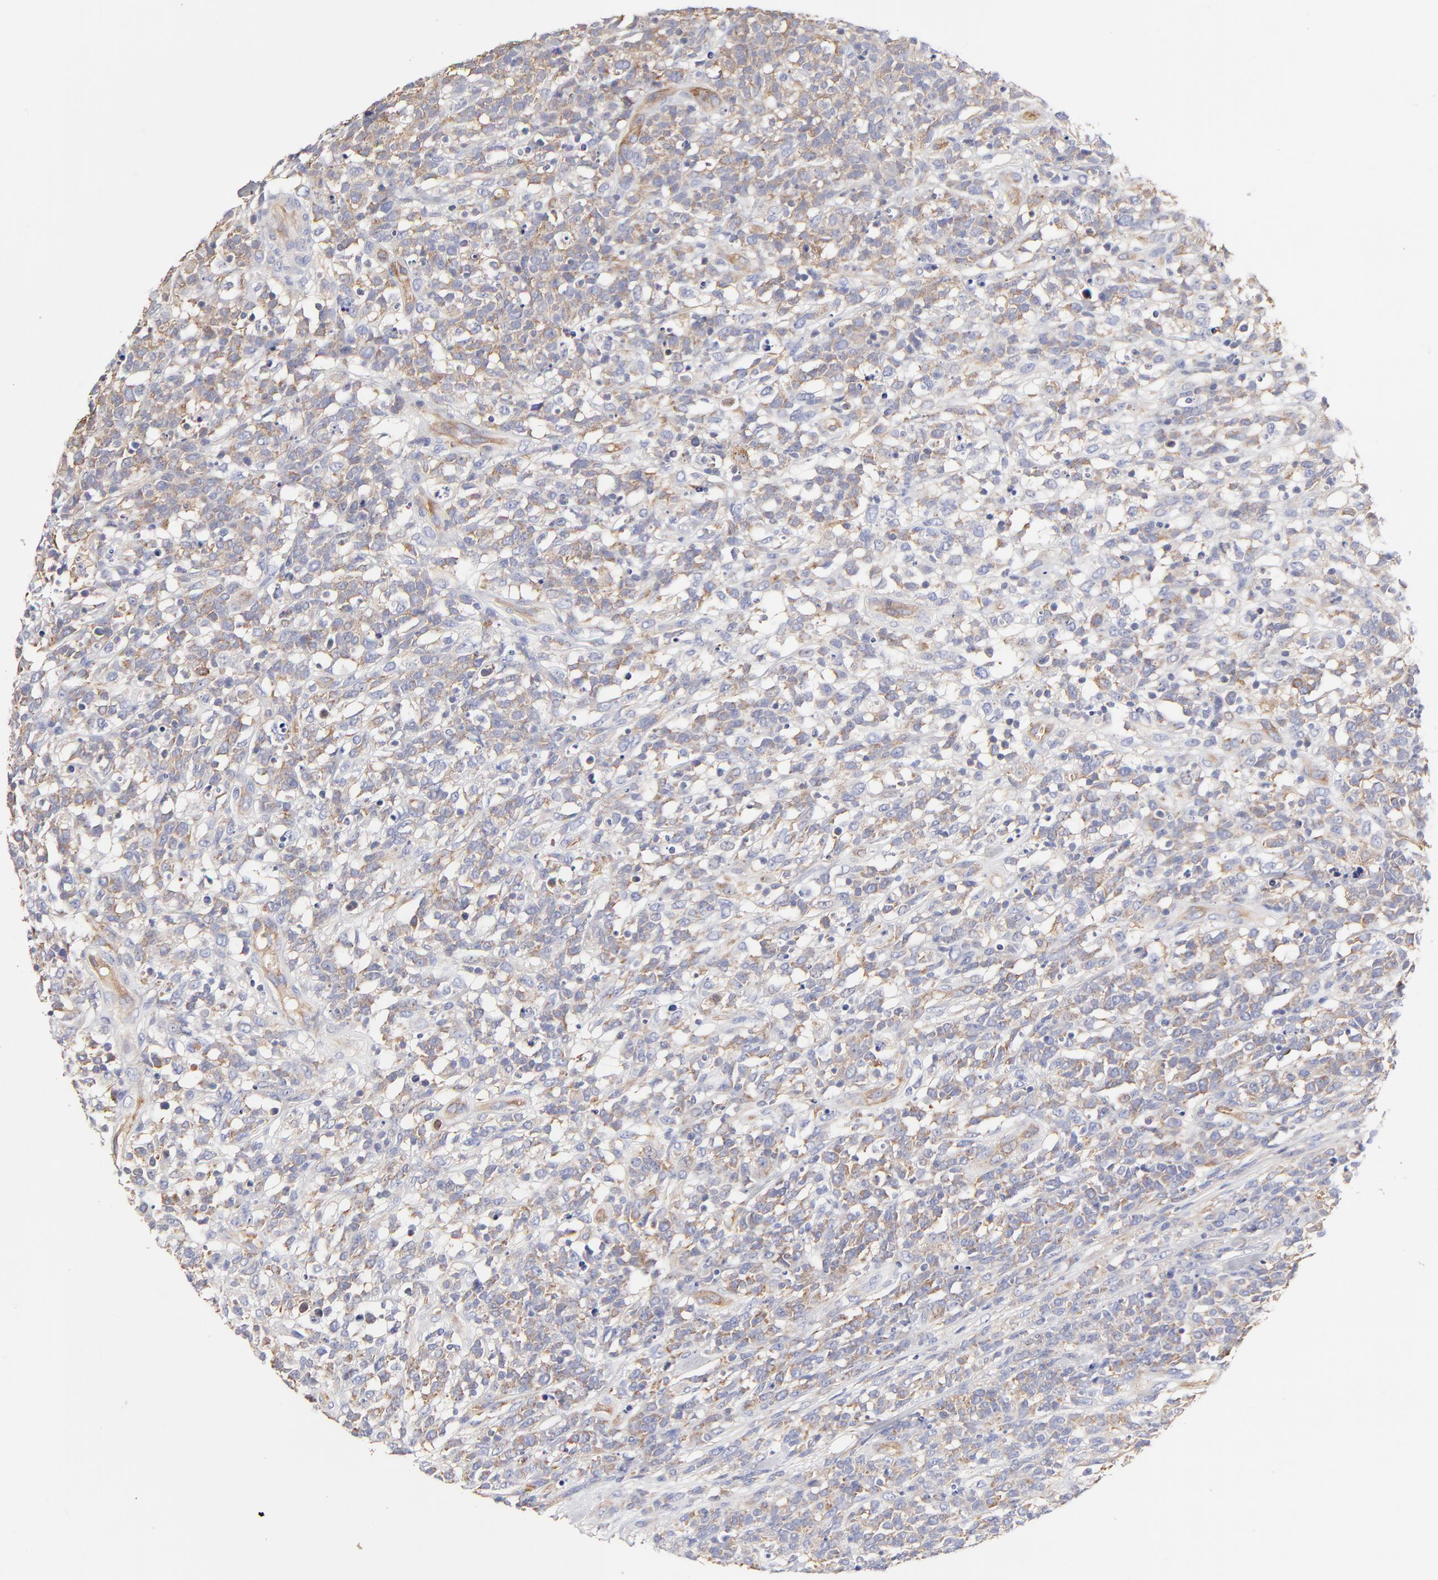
{"staining": {"intensity": "moderate", "quantity": ">75%", "location": "cytoplasmic/membranous"}, "tissue": "lymphoma", "cell_type": "Tumor cells", "image_type": "cancer", "snomed": [{"axis": "morphology", "description": "Malignant lymphoma, non-Hodgkin's type, High grade"}, {"axis": "topography", "description": "Lymph node"}], "caption": "An image of lymphoma stained for a protein displays moderate cytoplasmic/membranous brown staining in tumor cells. The protein of interest is shown in brown color, while the nuclei are stained blue.", "gene": "CD2AP", "patient": {"sex": "female", "age": 73}}